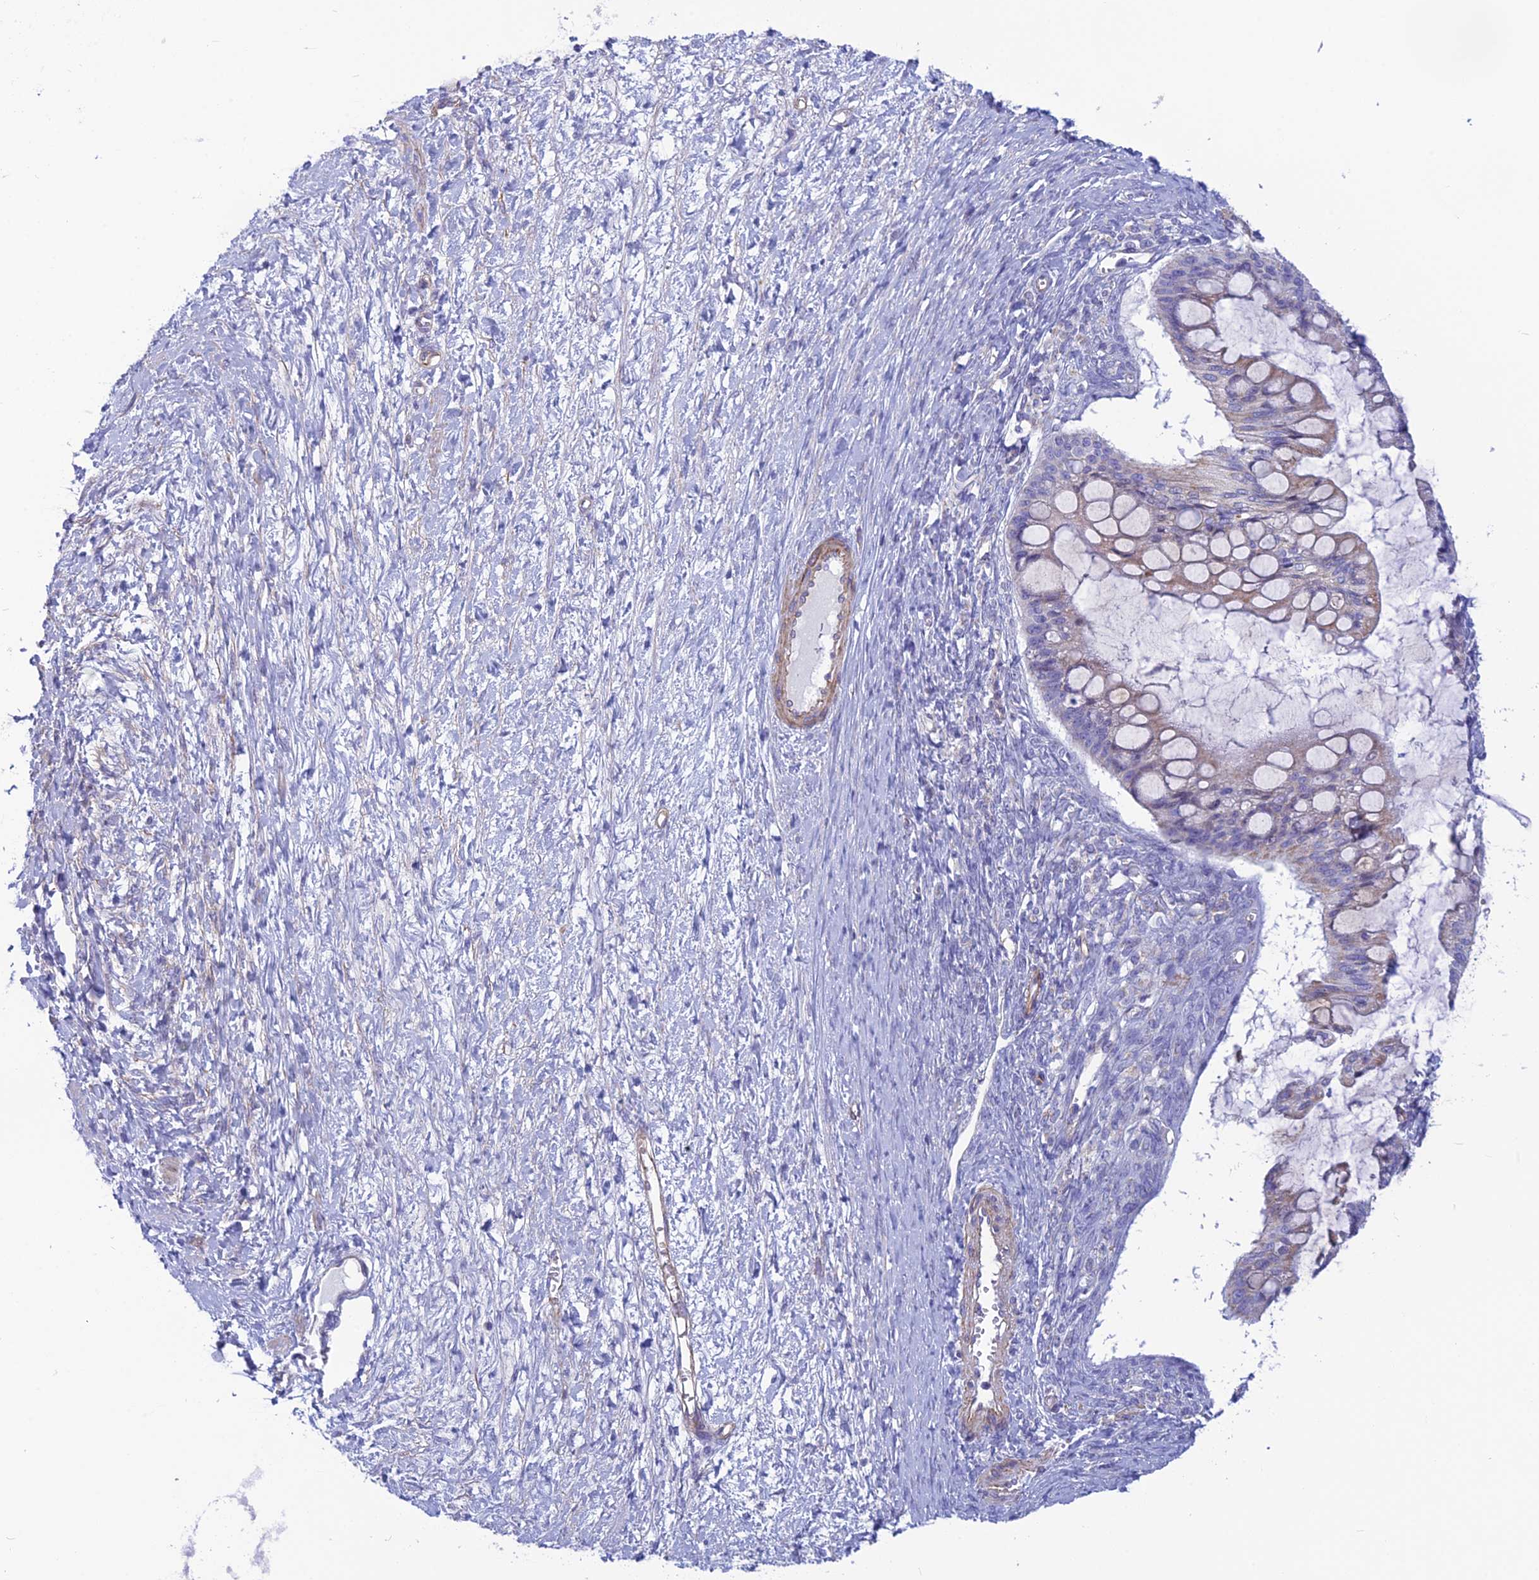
{"staining": {"intensity": "weak", "quantity": "<25%", "location": "cytoplasmic/membranous"}, "tissue": "ovarian cancer", "cell_type": "Tumor cells", "image_type": "cancer", "snomed": [{"axis": "morphology", "description": "Cystadenocarcinoma, mucinous, NOS"}, {"axis": "topography", "description": "Ovary"}], "caption": "This is an IHC image of human ovarian cancer. There is no staining in tumor cells.", "gene": "POMGNT1", "patient": {"sex": "female", "age": 73}}